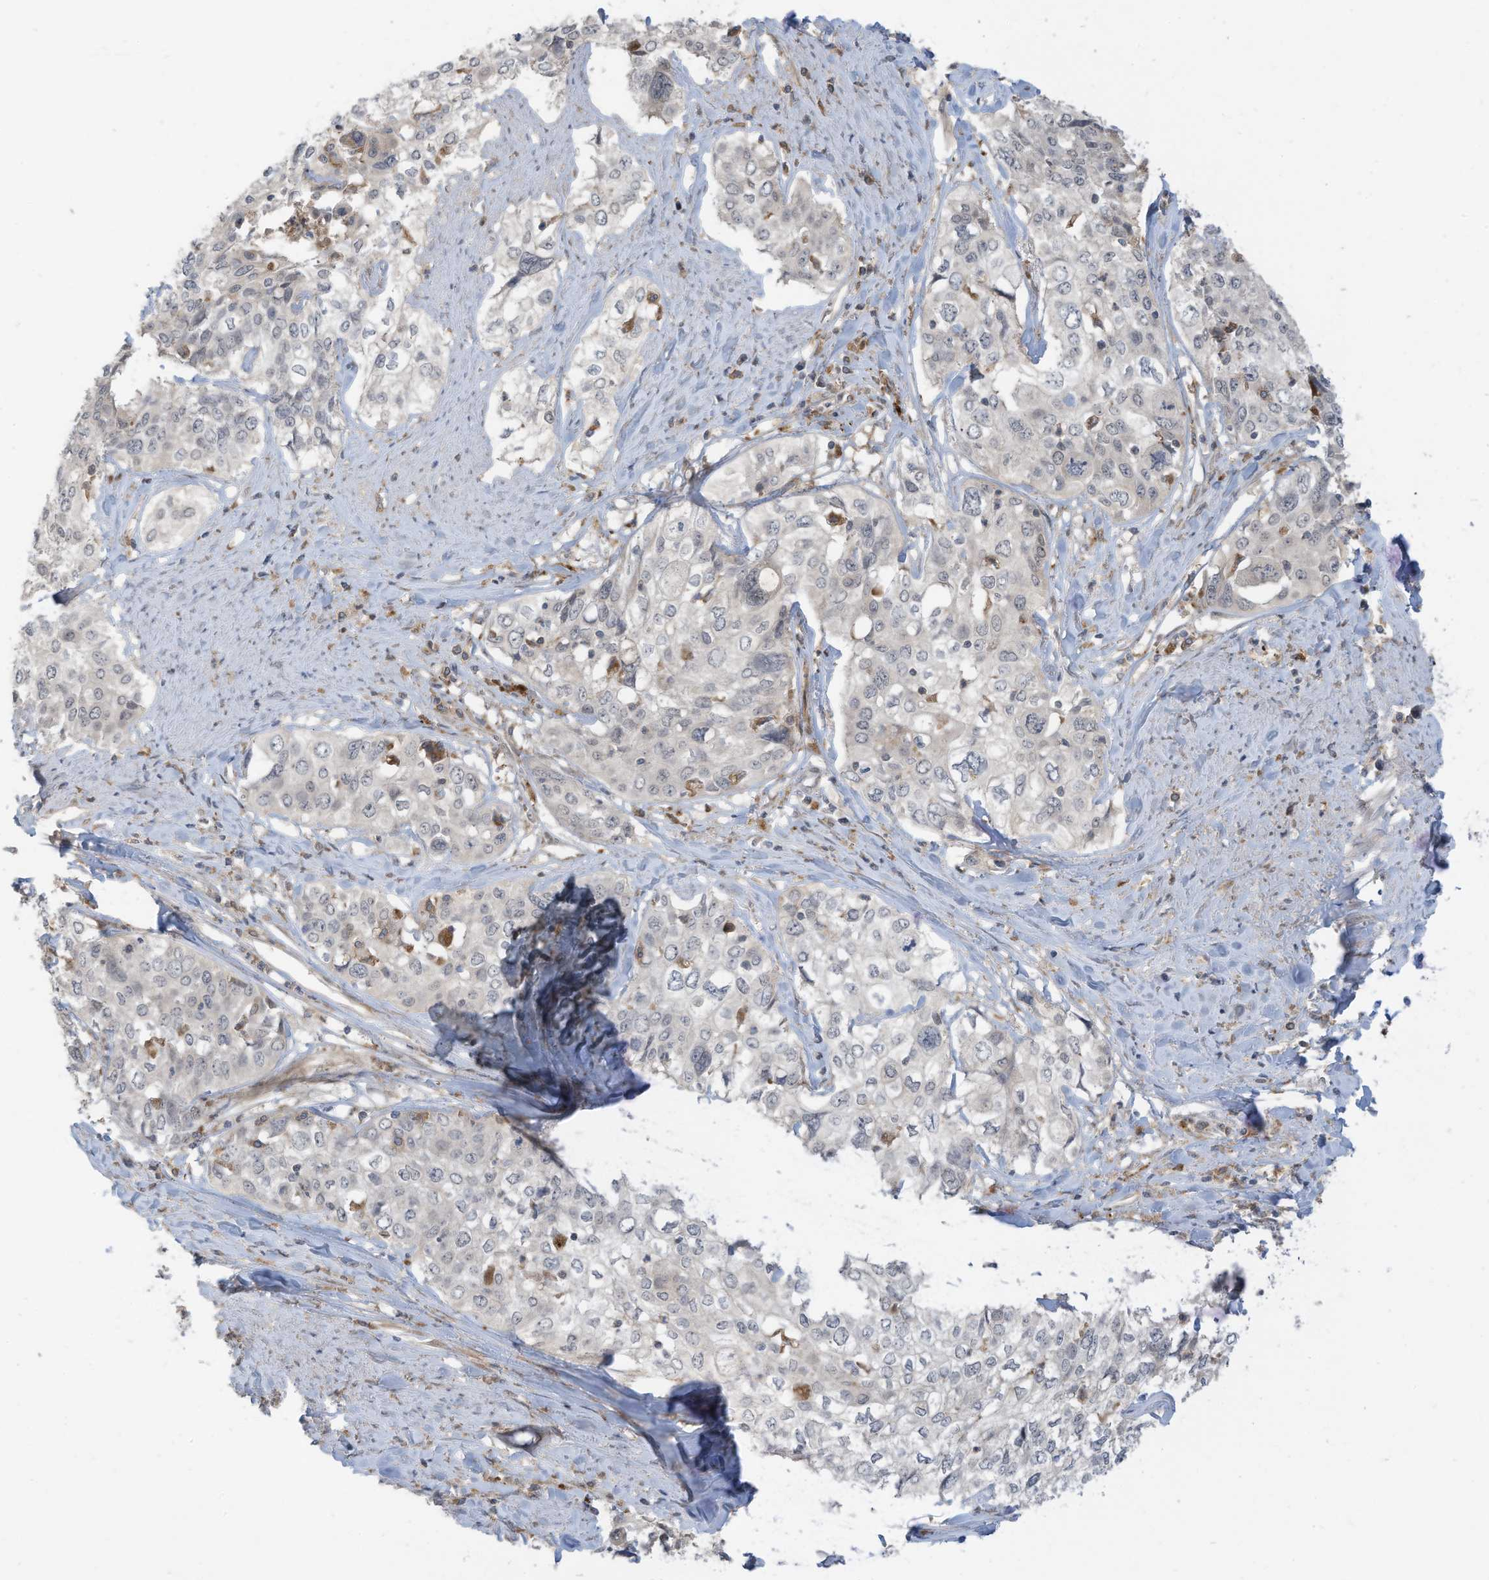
{"staining": {"intensity": "negative", "quantity": "none", "location": "none"}, "tissue": "cervical cancer", "cell_type": "Tumor cells", "image_type": "cancer", "snomed": [{"axis": "morphology", "description": "Squamous cell carcinoma, NOS"}, {"axis": "topography", "description": "Cervix"}], "caption": "IHC photomicrograph of neoplastic tissue: cervical cancer stained with DAB (3,3'-diaminobenzidine) shows no significant protein staining in tumor cells. Nuclei are stained in blue.", "gene": "DZIP3", "patient": {"sex": "female", "age": 31}}